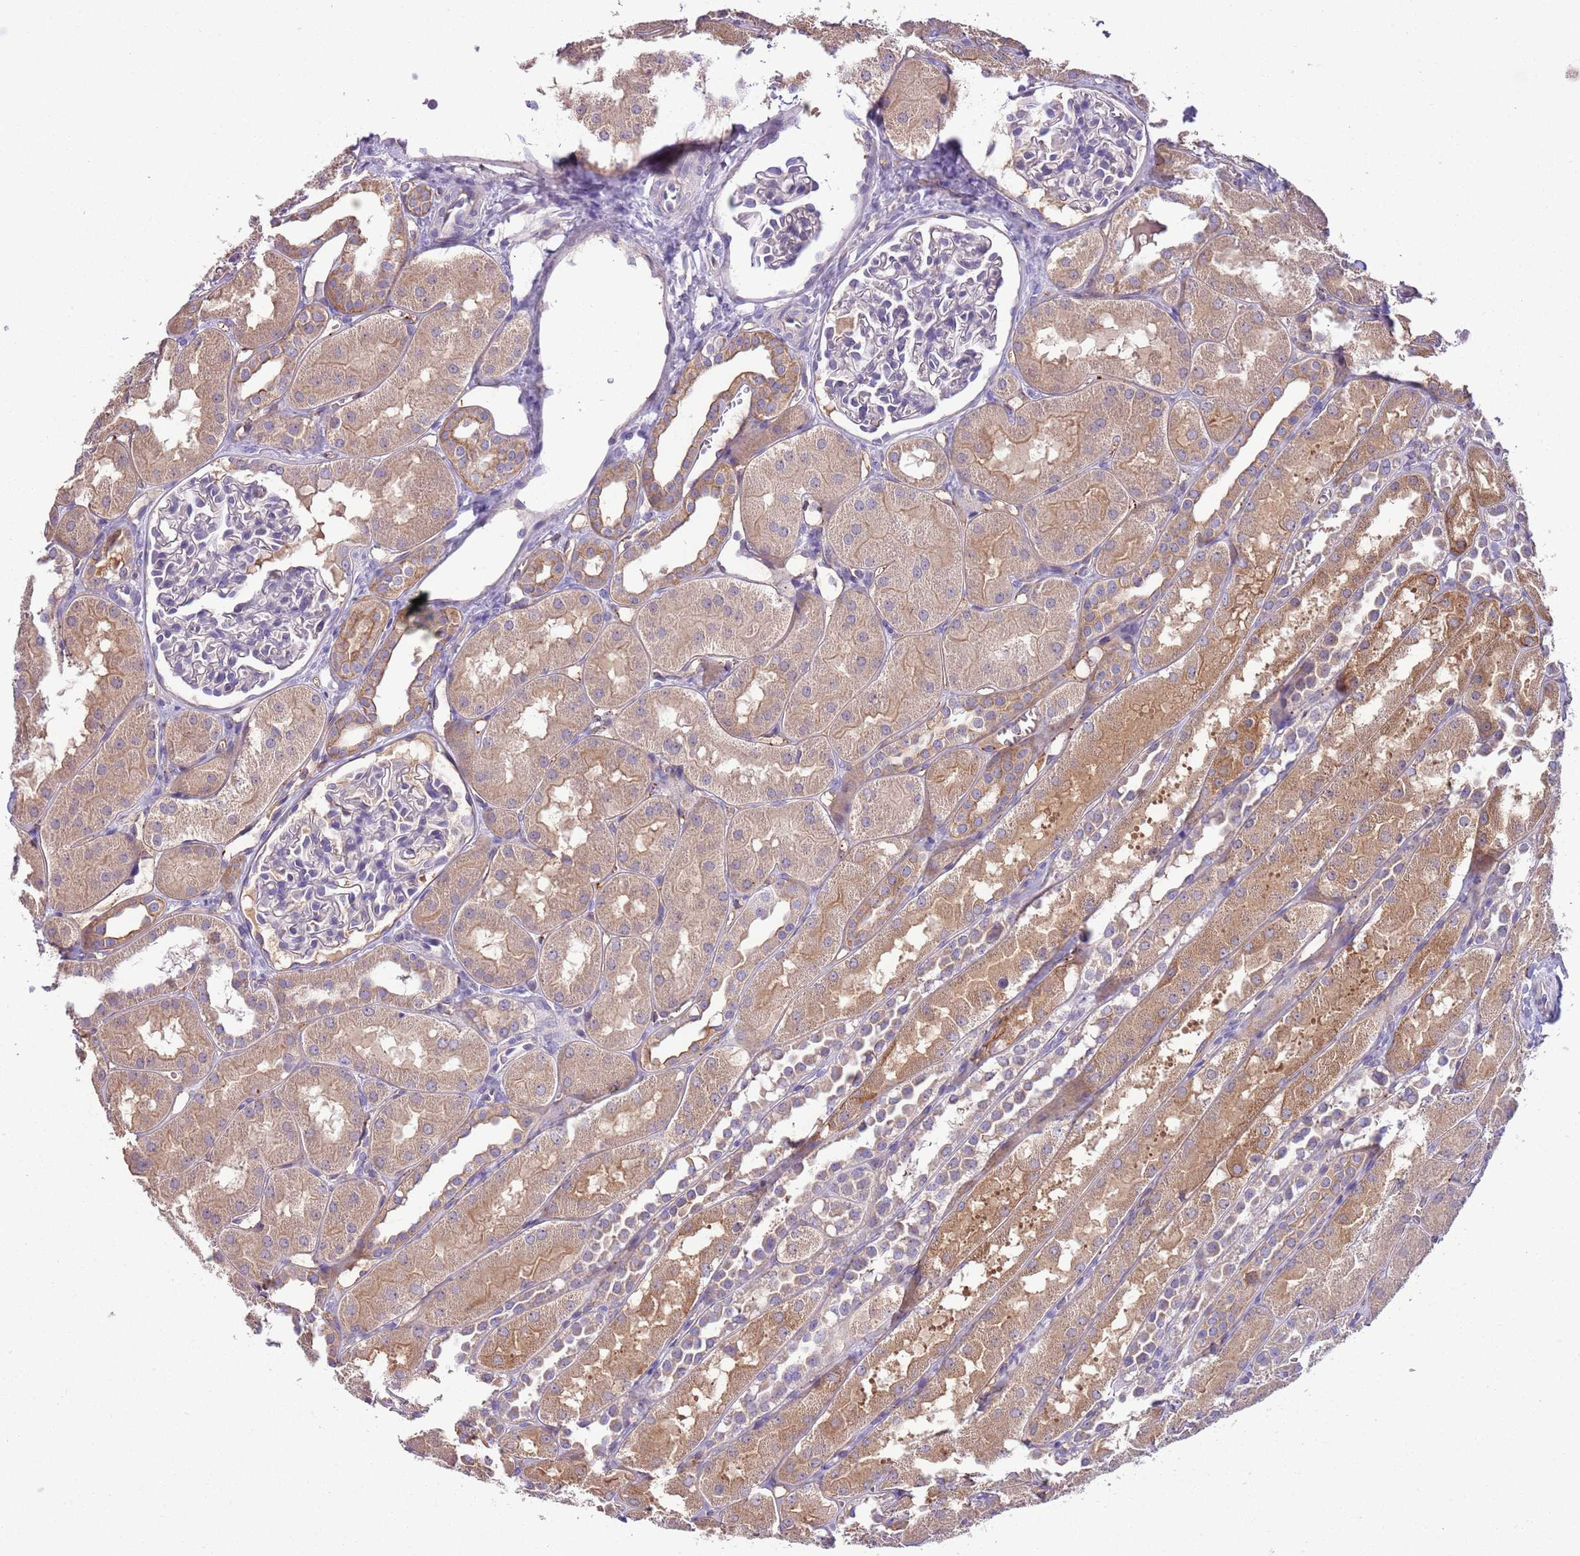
{"staining": {"intensity": "negative", "quantity": "none", "location": "none"}, "tissue": "kidney", "cell_type": "Cells in glomeruli", "image_type": "normal", "snomed": [{"axis": "morphology", "description": "Normal tissue, NOS"}, {"axis": "topography", "description": "Kidney"}, {"axis": "topography", "description": "Urinary bladder"}], "caption": "Immunohistochemistry histopathology image of unremarkable kidney stained for a protein (brown), which exhibits no staining in cells in glomeruli.", "gene": "HES3", "patient": {"sex": "male", "age": 16}}